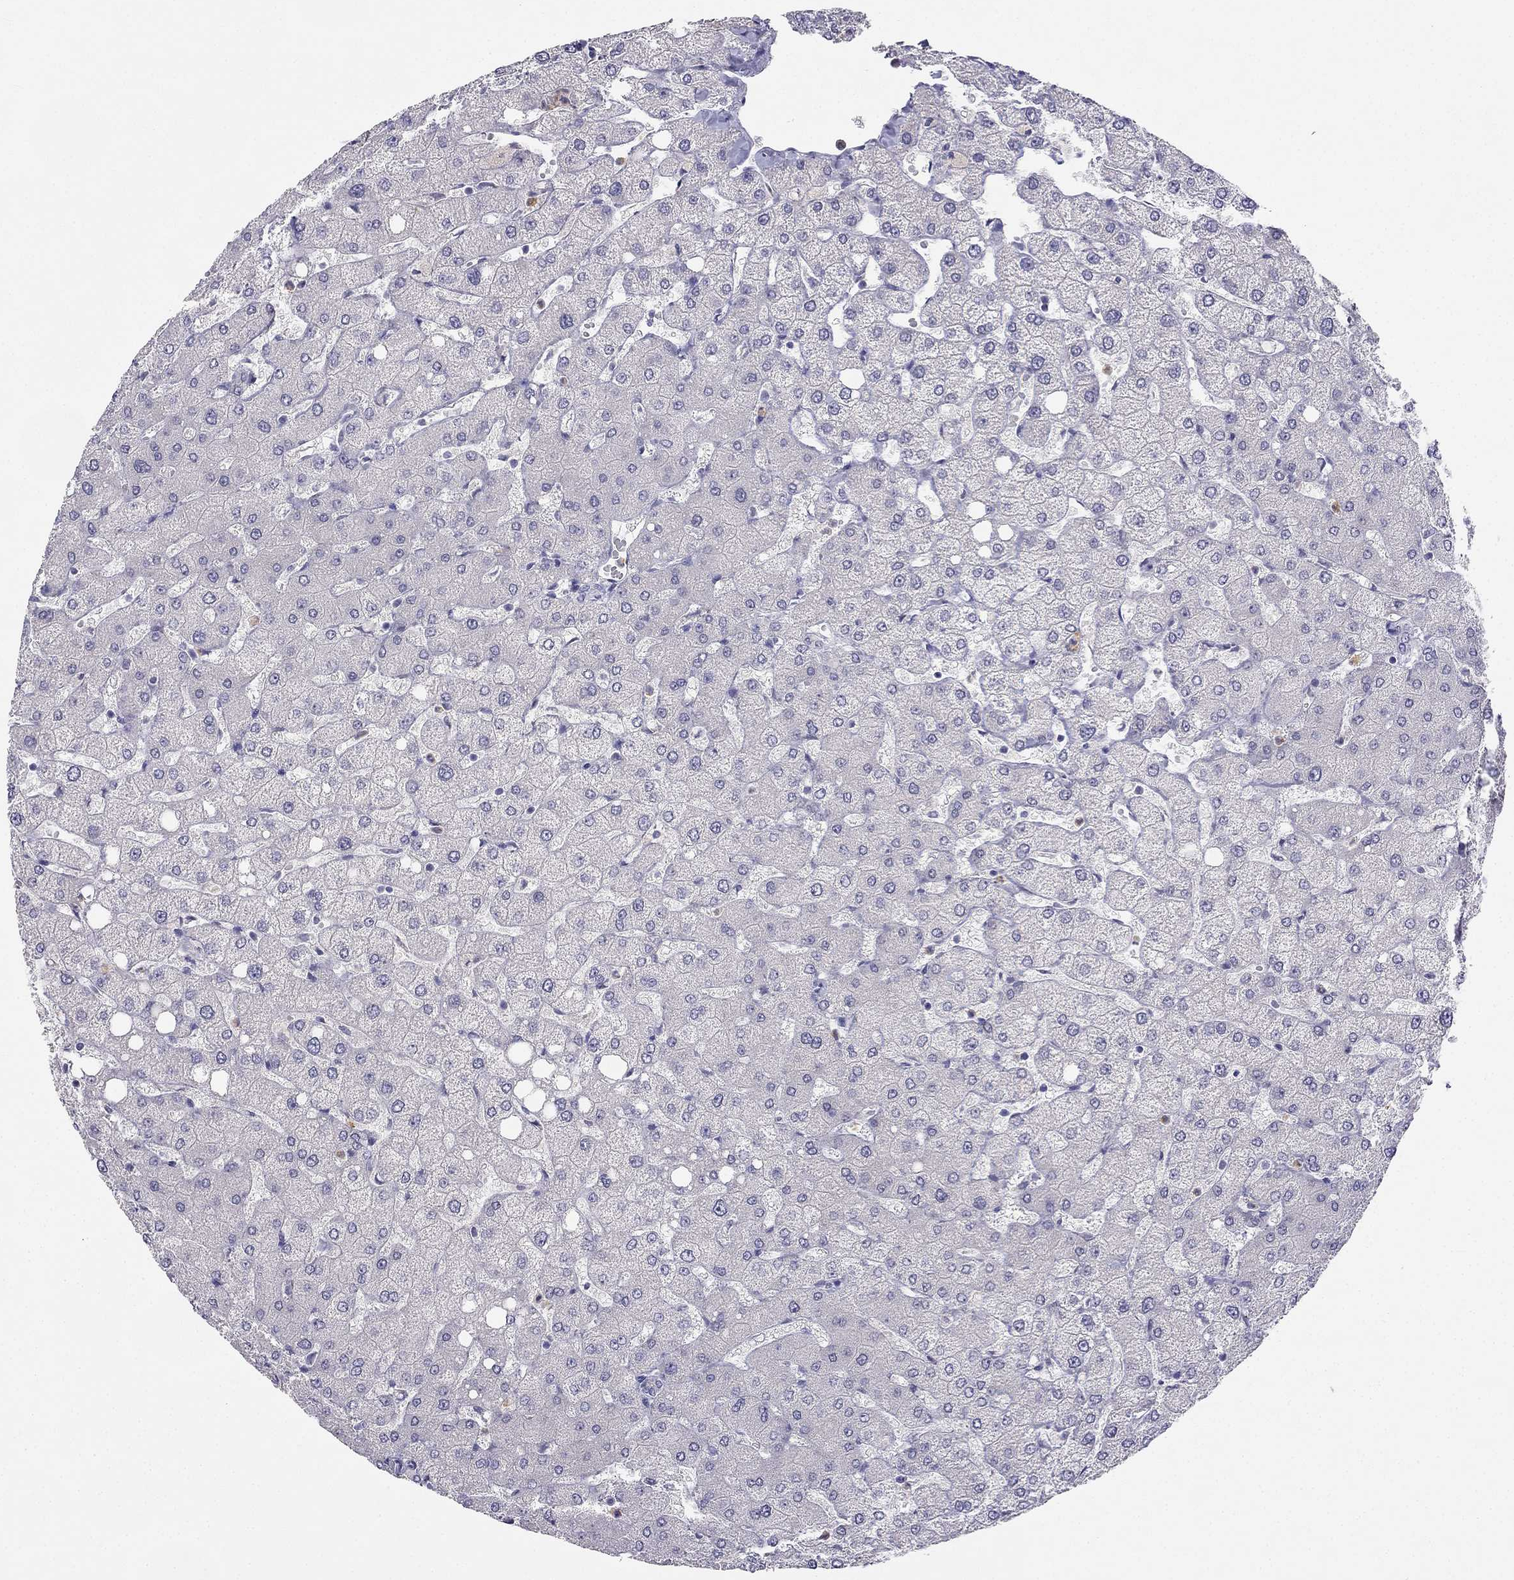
{"staining": {"intensity": "negative", "quantity": "none", "location": "none"}, "tissue": "liver", "cell_type": "Cholangiocytes", "image_type": "normal", "snomed": [{"axis": "morphology", "description": "Normal tissue, NOS"}, {"axis": "topography", "description": "Liver"}], "caption": "This micrograph is of normal liver stained with IHC to label a protein in brown with the nuclei are counter-stained blue. There is no positivity in cholangiocytes.", "gene": "C16orf89", "patient": {"sex": "female", "age": 54}}